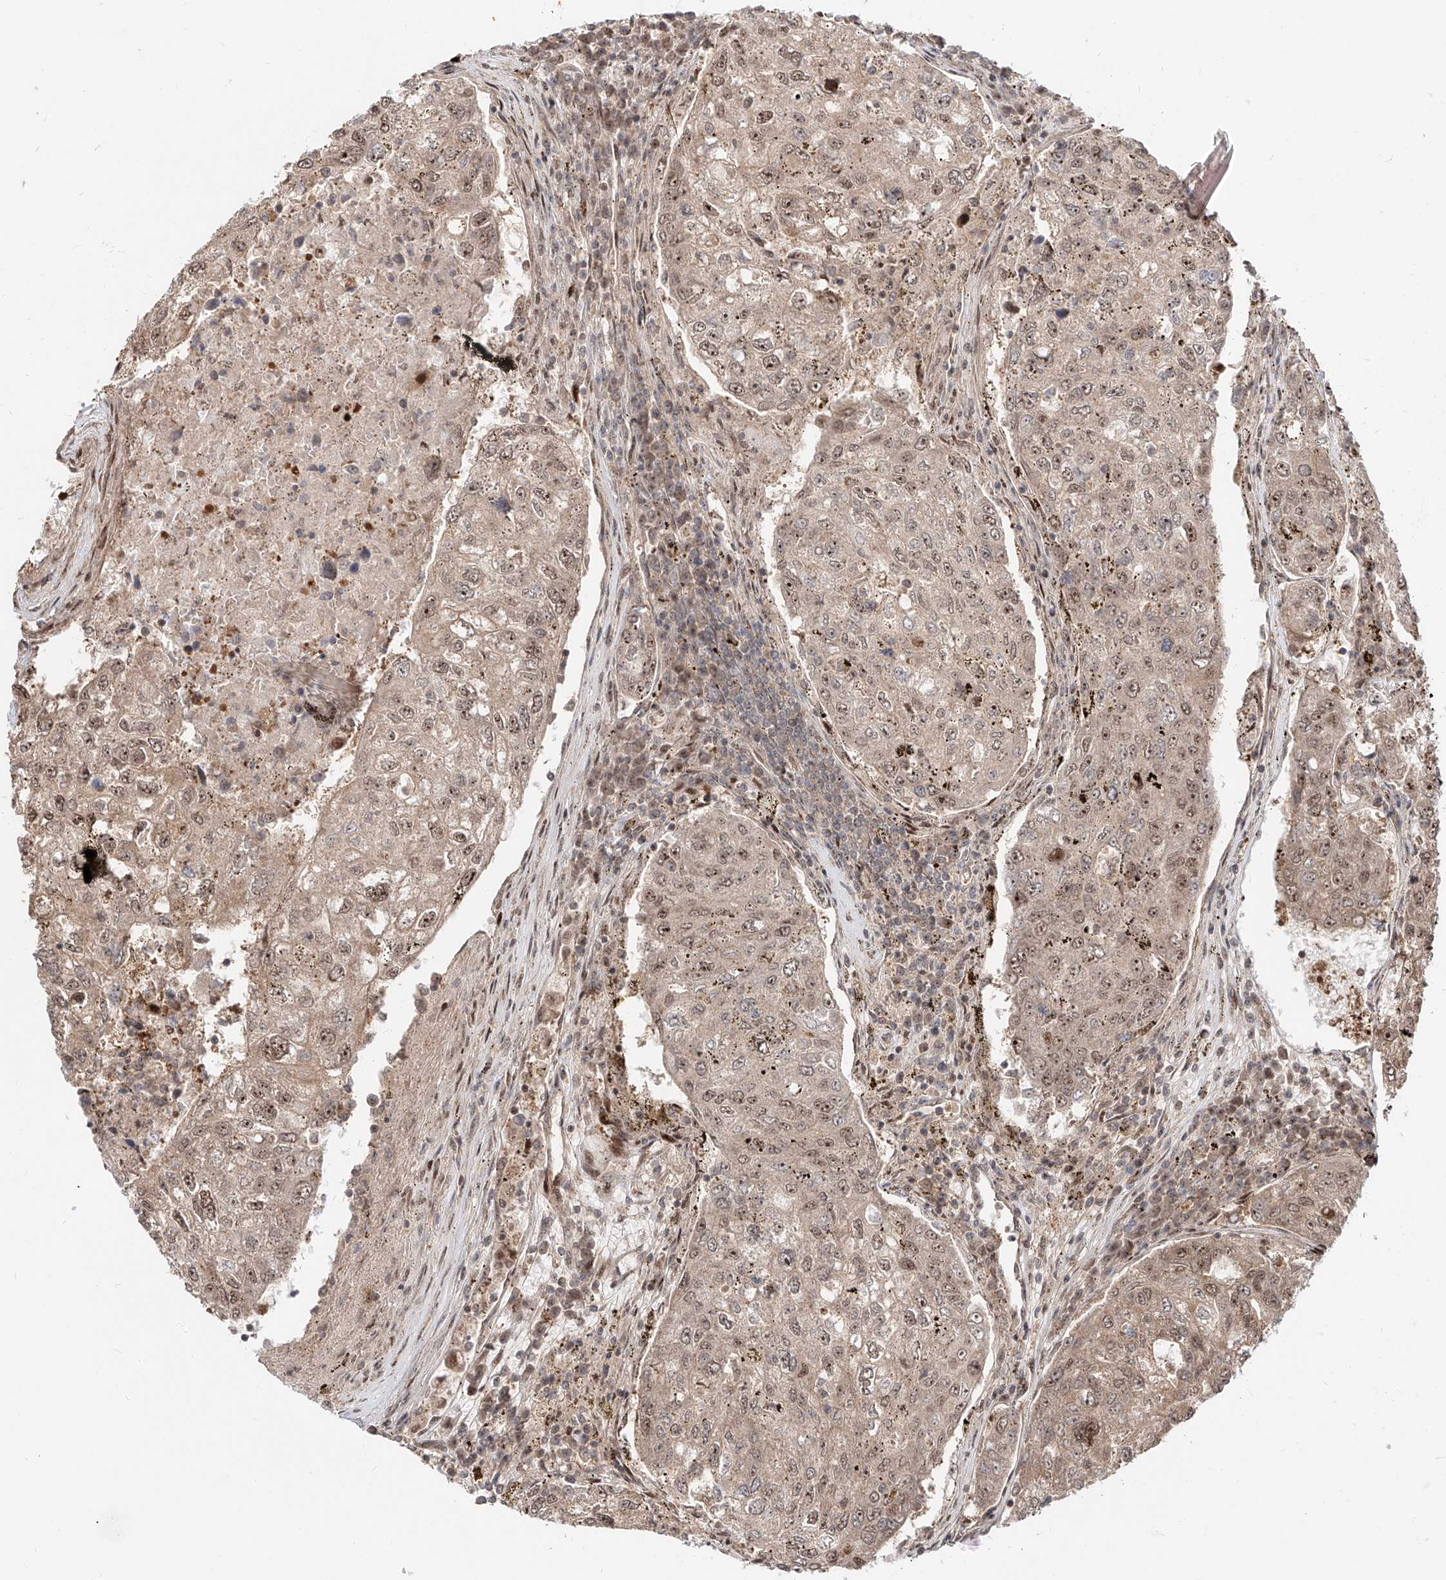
{"staining": {"intensity": "moderate", "quantity": ">75%", "location": "cytoplasmic/membranous,nuclear"}, "tissue": "urothelial cancer", "cell_type": "Tumor cells", "image_type": "cancer", "snomed": [{"axis": "morphology", "description": "Urothelial carcinoma, High grade"}, {"axis": "topography", "description": "Lymph node"}, {"axis": "topography", "description": "Urinary bladder"}], "caption": "A brown stain shows moderate cytoplasmic/membranous and nuclear expression of a protein in human urothelial cancer tumor cells. Using DAB (3,3'-diaminobenzidine) (brown) and hematoxylin (blue) stains, captured at high magnification using brightfield microscopy.", "gene": "ZNF710", "patient": {"sex": "male", "age": 51}}